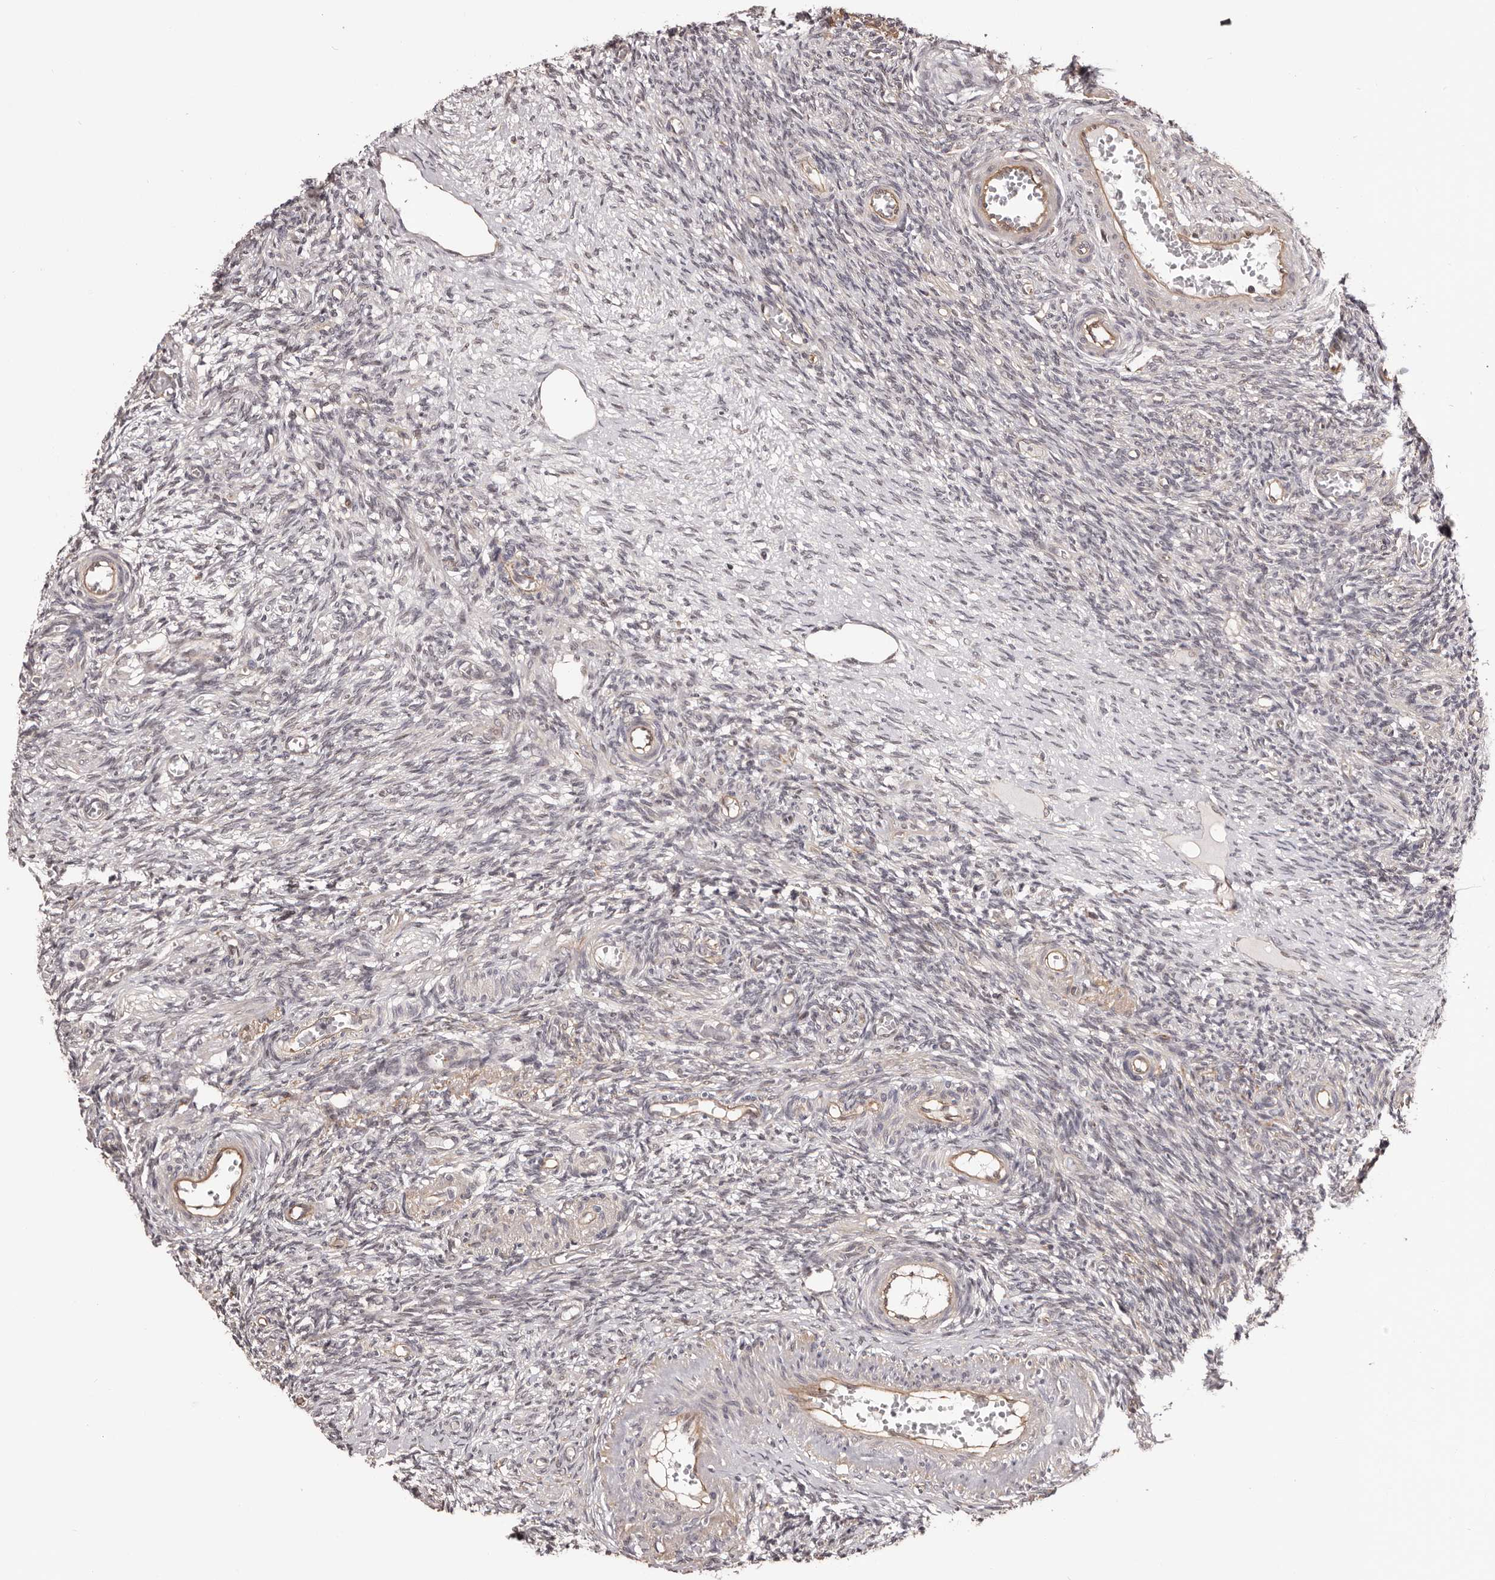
{"staining": {"intensity": "weak", "quantity": "<25%", "location": "cytoplasmic/membranous"}, "tissue": "ovary", "cell_type": "Ovarian stroma cells", "image_type": "normal", "snomed": [{"axis": "morphology", "description": "Normal tissue, NOS"}, {"axis": "topography", "description": "Ovary"}], "caption": "Ovarian stroma cells are negative for brown protein staining in unremarkable ovary. The staining was performed using DAB (3,3'-diaminobenzidine) to visualize the protein expression in brown, while the nuclei were stained in blue with hematoxylin (Magnification: 20x).", "gene": "NOL12", "patient": {"sex": "female", "age": 27}}